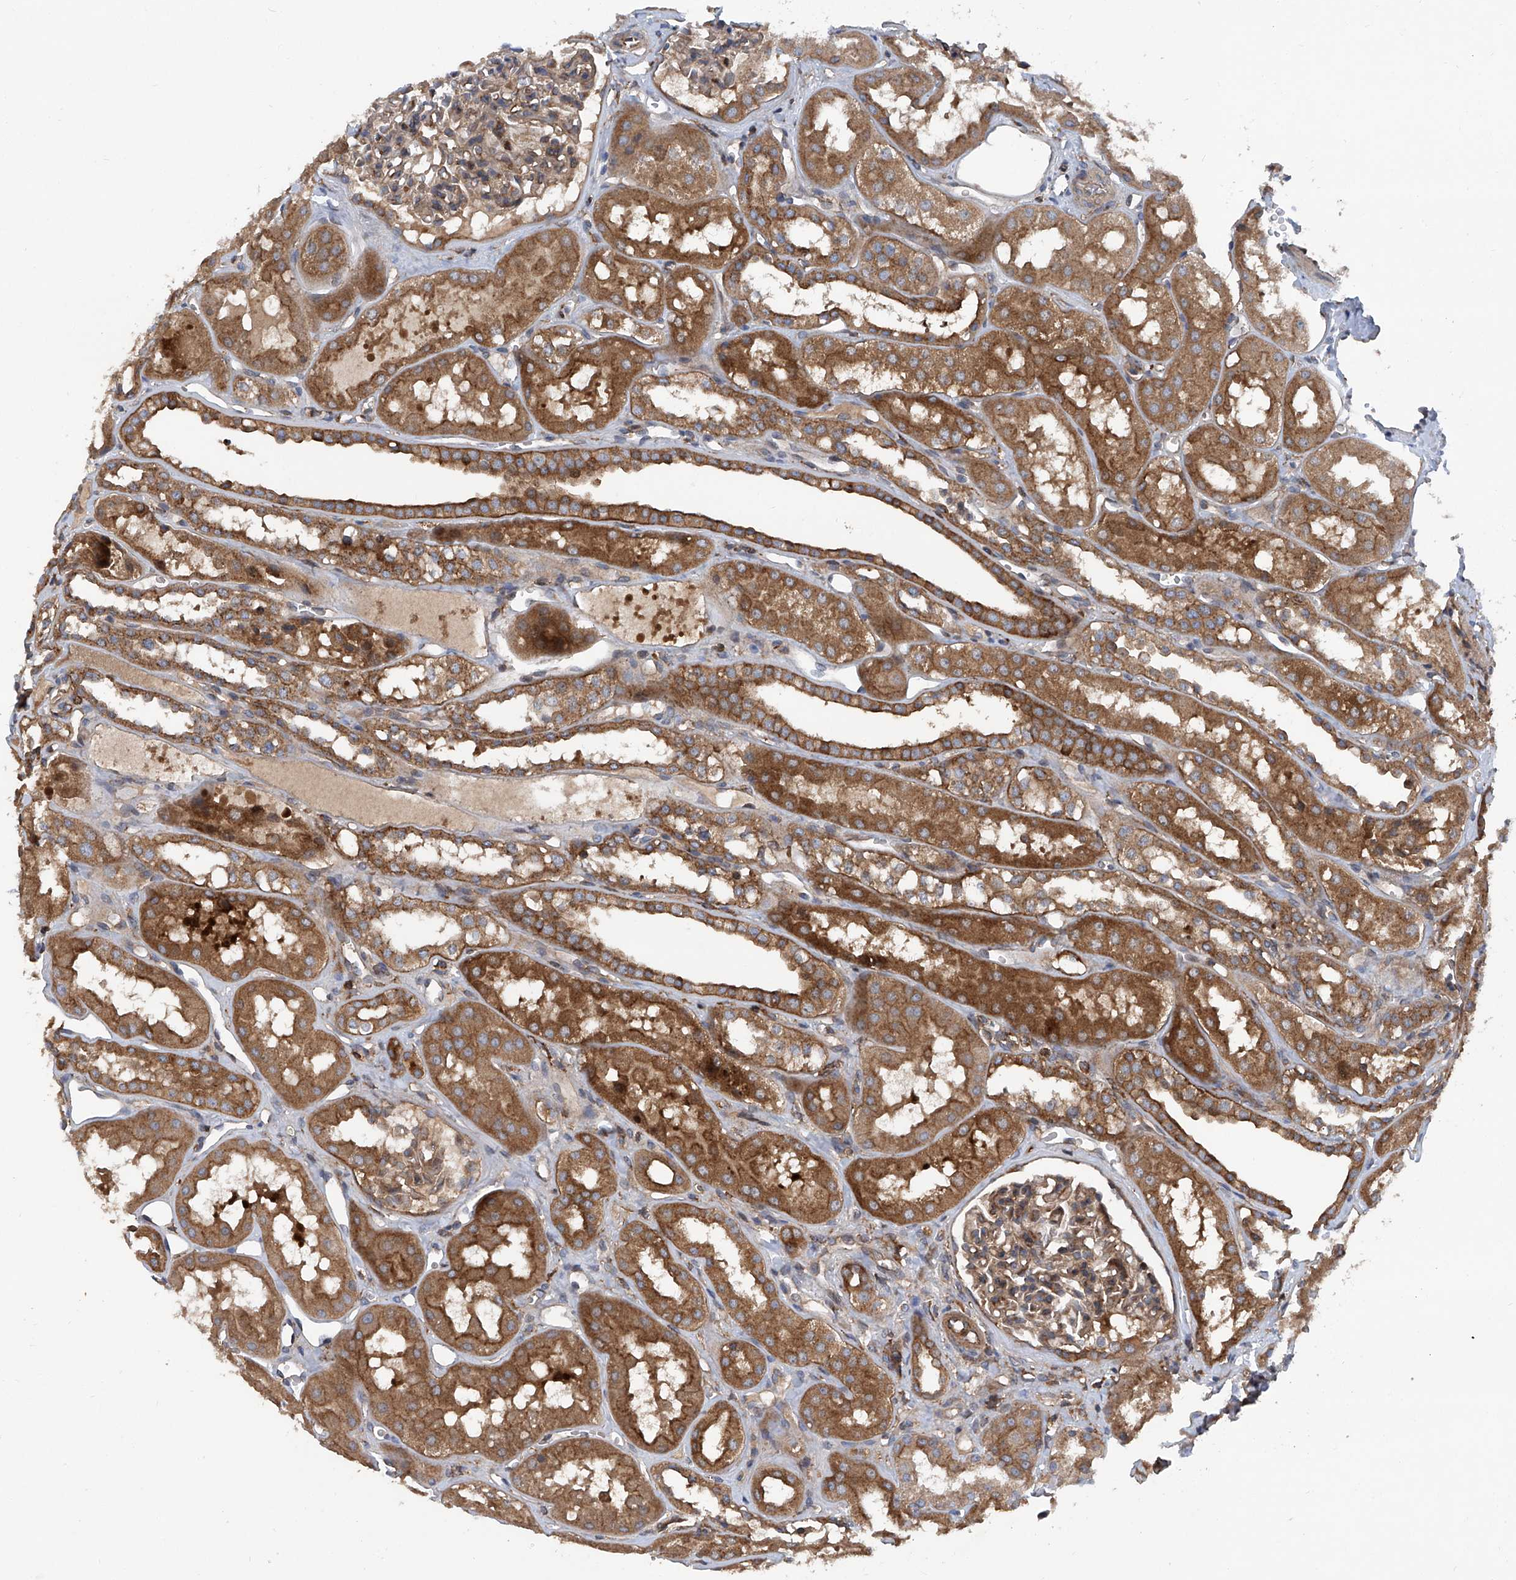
{"staining": {"intensity": "moderate", "quantity": ">75%", "location": "cytoplasmic/membranous"}, "tissue": "kidney", "cell_type": "Cells in glomeruli", "image_type": "normal", "snomed": [{"axis": "morphology", "description": "Normal tissue, NOS"}, {"axis": "topography", "description": "Kidney"}], "caption": "The histopathology image shows immunohistochemical staining of normal kidney. There is moderate cytoplasmic/membranous expression is present in approximately >75% of cells in glomeruli.", "gene": "SMAP1", "patient": {"sex": "male", "age": 16}}